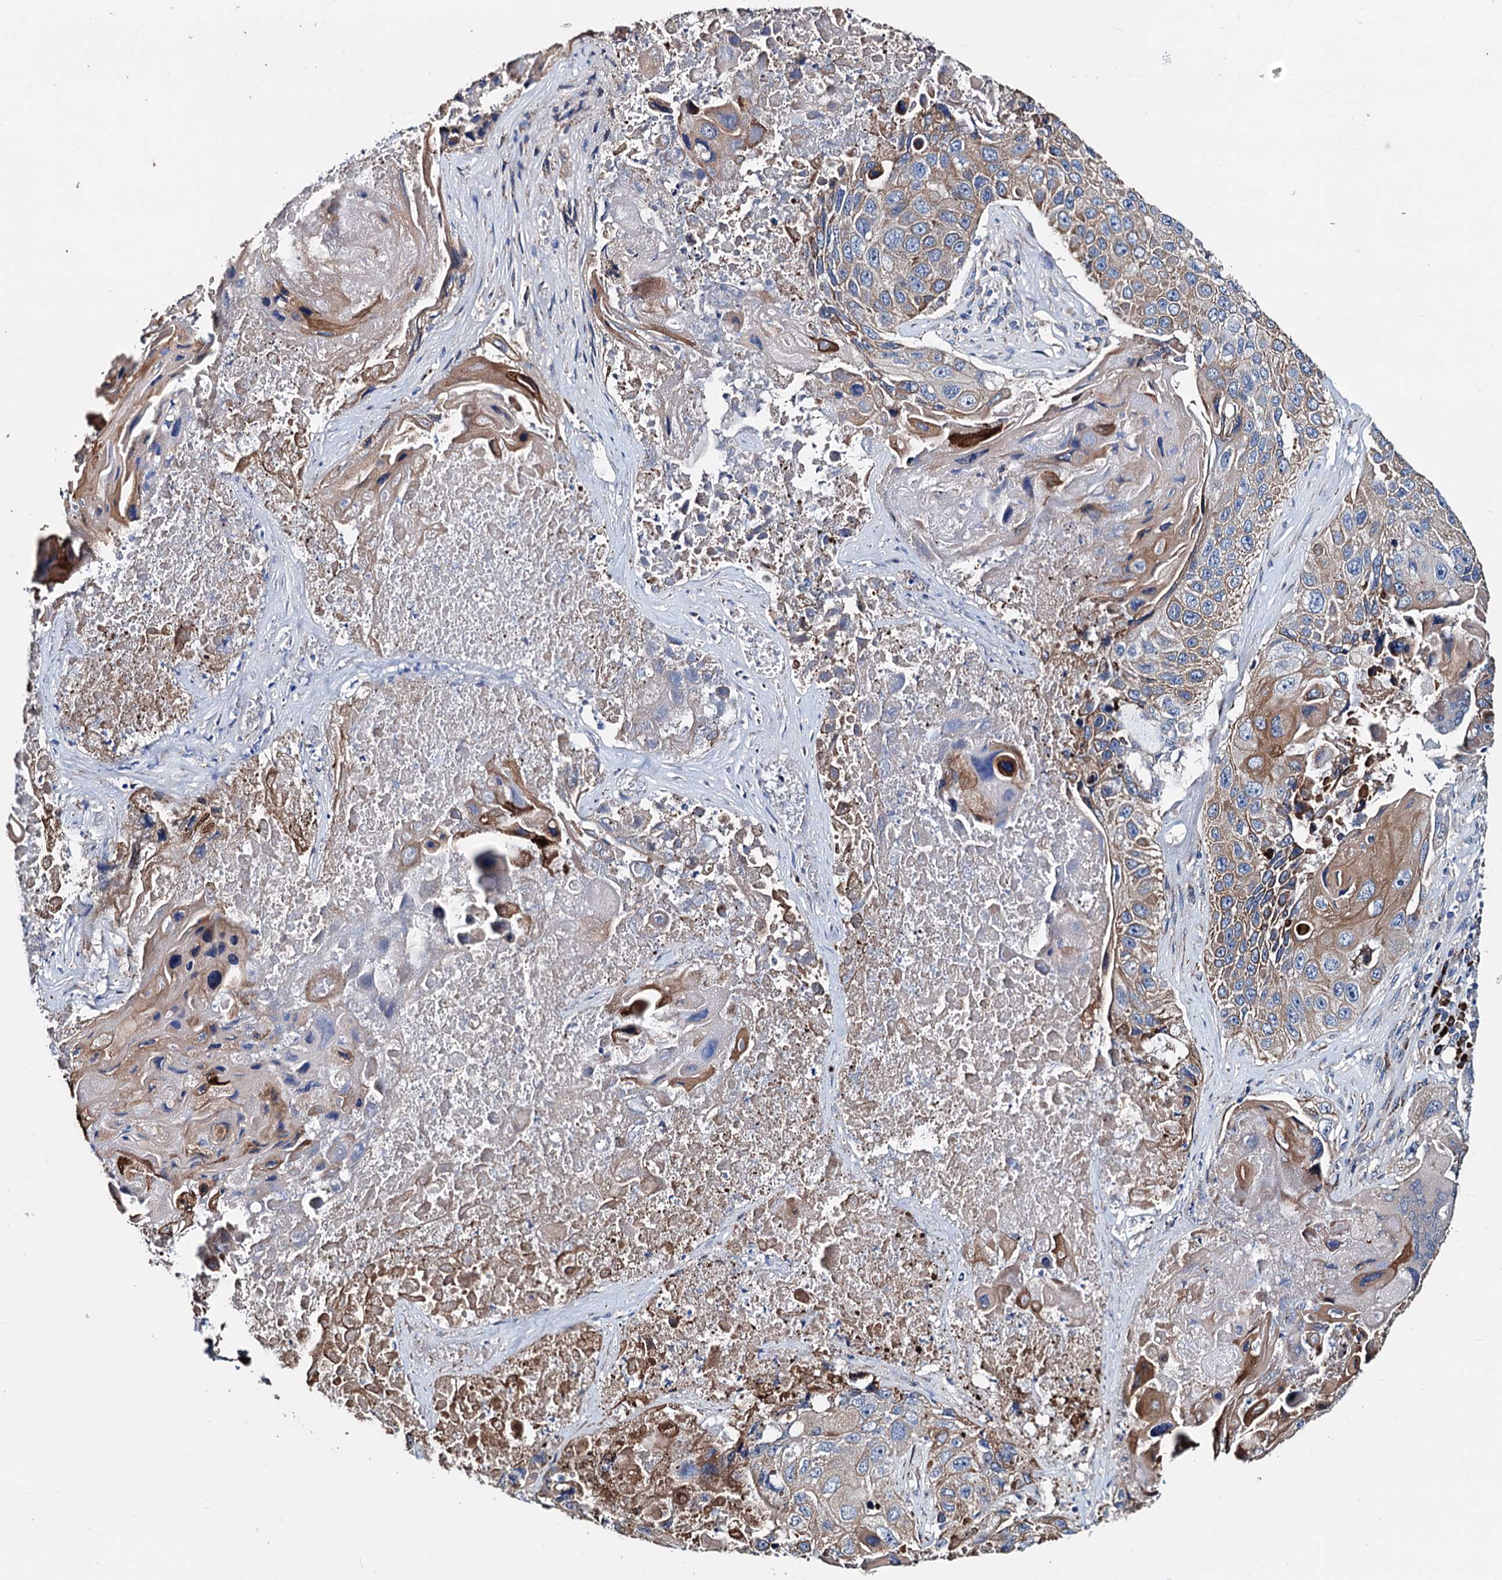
{"staining": {"intensity": "moderate", "quantity": ">75%", "location": "cytoplasmic/membranous"}, "tissue": "lung cancer", "cell_type": "Tumor cells", "image_type": "cancer", "snomed": [{"axis": "morphology", "description": "Squamous cell carcinoma, NOS"}, {"axis": "topography", "description": "Lung"}], "caption": "Lung cancer stained for a protein exhibits moderate cytoplasmic/membranous positivity in tumor cells.", "gene": "AKAP11", "patient": {"sex": "male", "age": 61}}